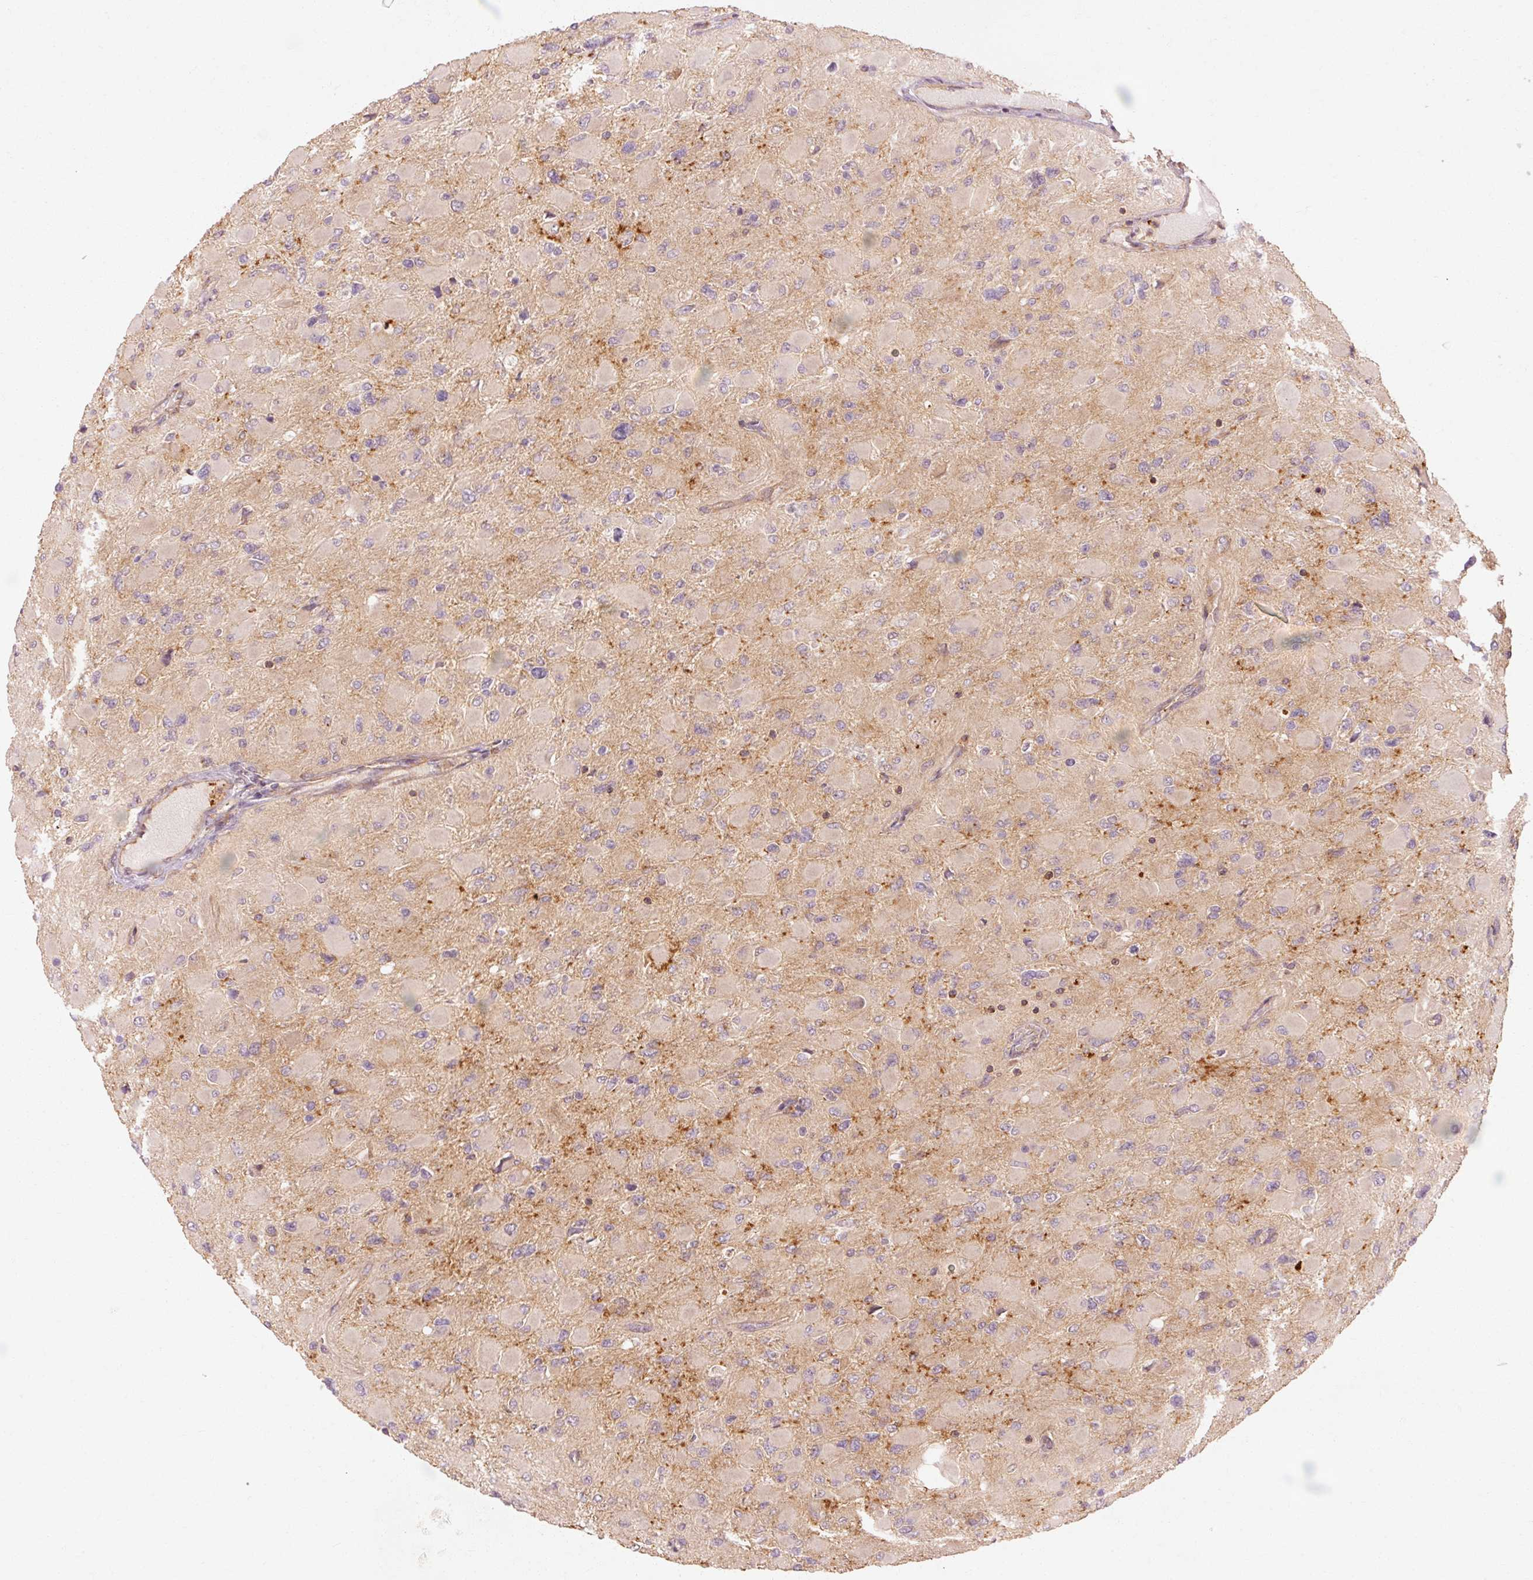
{"staining": {"intensity": "negative", "quantity": "none", "location": "none"}, "tissue": "glioma", "cell_type": "Tumor cells", "image_type": "cancer", "snomed": [{"axis": "morphology", "description": "Glioma, malignant, High grade"}, {"axis": "topography", "description": "Cerebral cortex"}], "caption": "A high-resolution image shows IHC staining of glioma, which demonstrates no significant positivity in tumor cells. (Stains: DAB (3,3'-diaminobenzidine) immunohistochemistry (IHC) with hematoxylin counter stain, Microscopy: brightfield microscopy at high magnification).", "gene": "CTNNA1", "patient": {"sex": "female", "age": 36}}